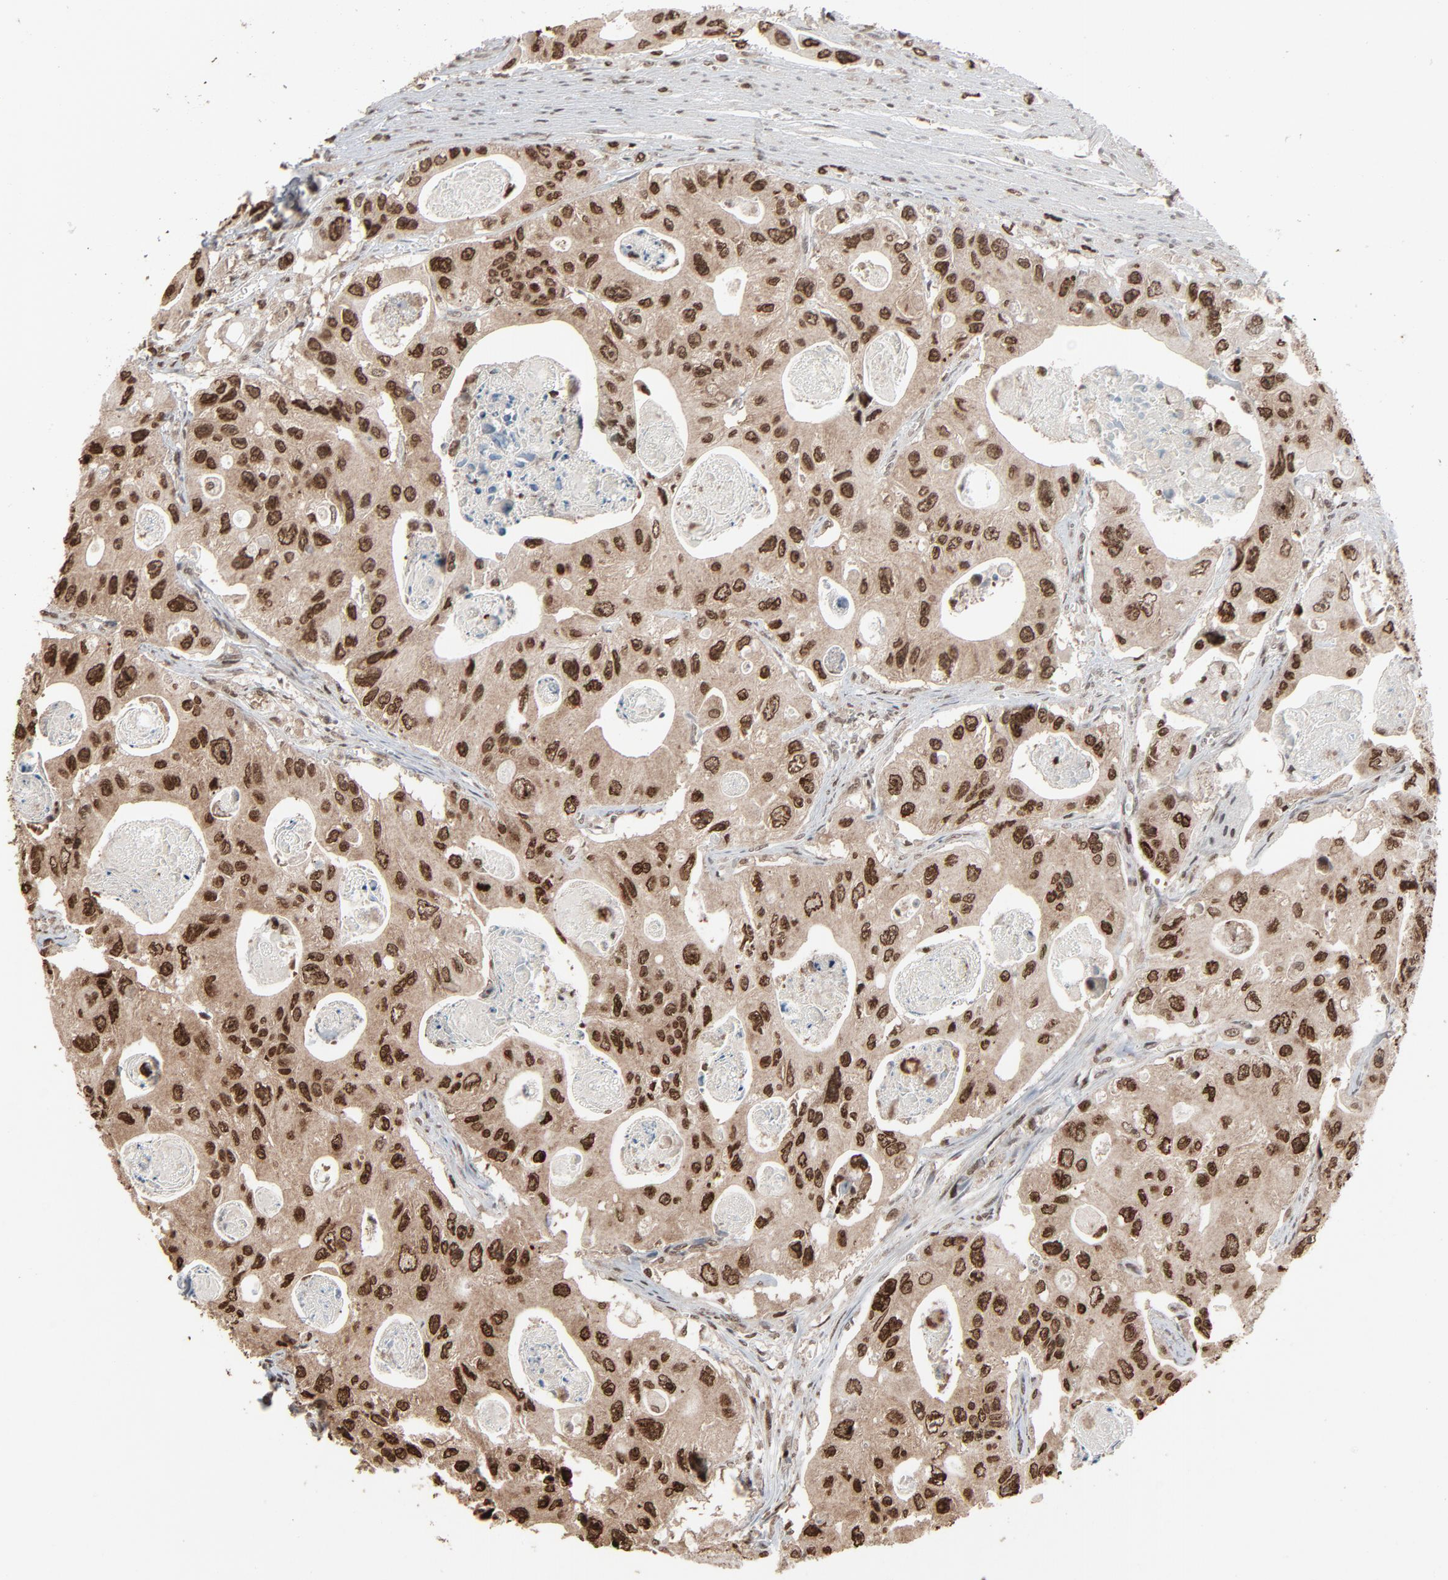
{"staining": {"intensity": "strong", "quantity": ">75%", "location": "nuclear"}, "tissue": "colorectal cancer", "cell_type": "Tumor cells", "image_type": "cancer", "snomed": [{"axis": "morphology", "description": "Adenocarcinoma, NOS"}, {"axis": "topography", "description": "Colon"}], "caption": "Tumor cells exhibit high levels of strong nuclear positivity in approximately >75% of cells in adenocarcinoma (colorectal).", "gene": "RPS6KA3", "patient": {"sex": "female", "age": 46}}